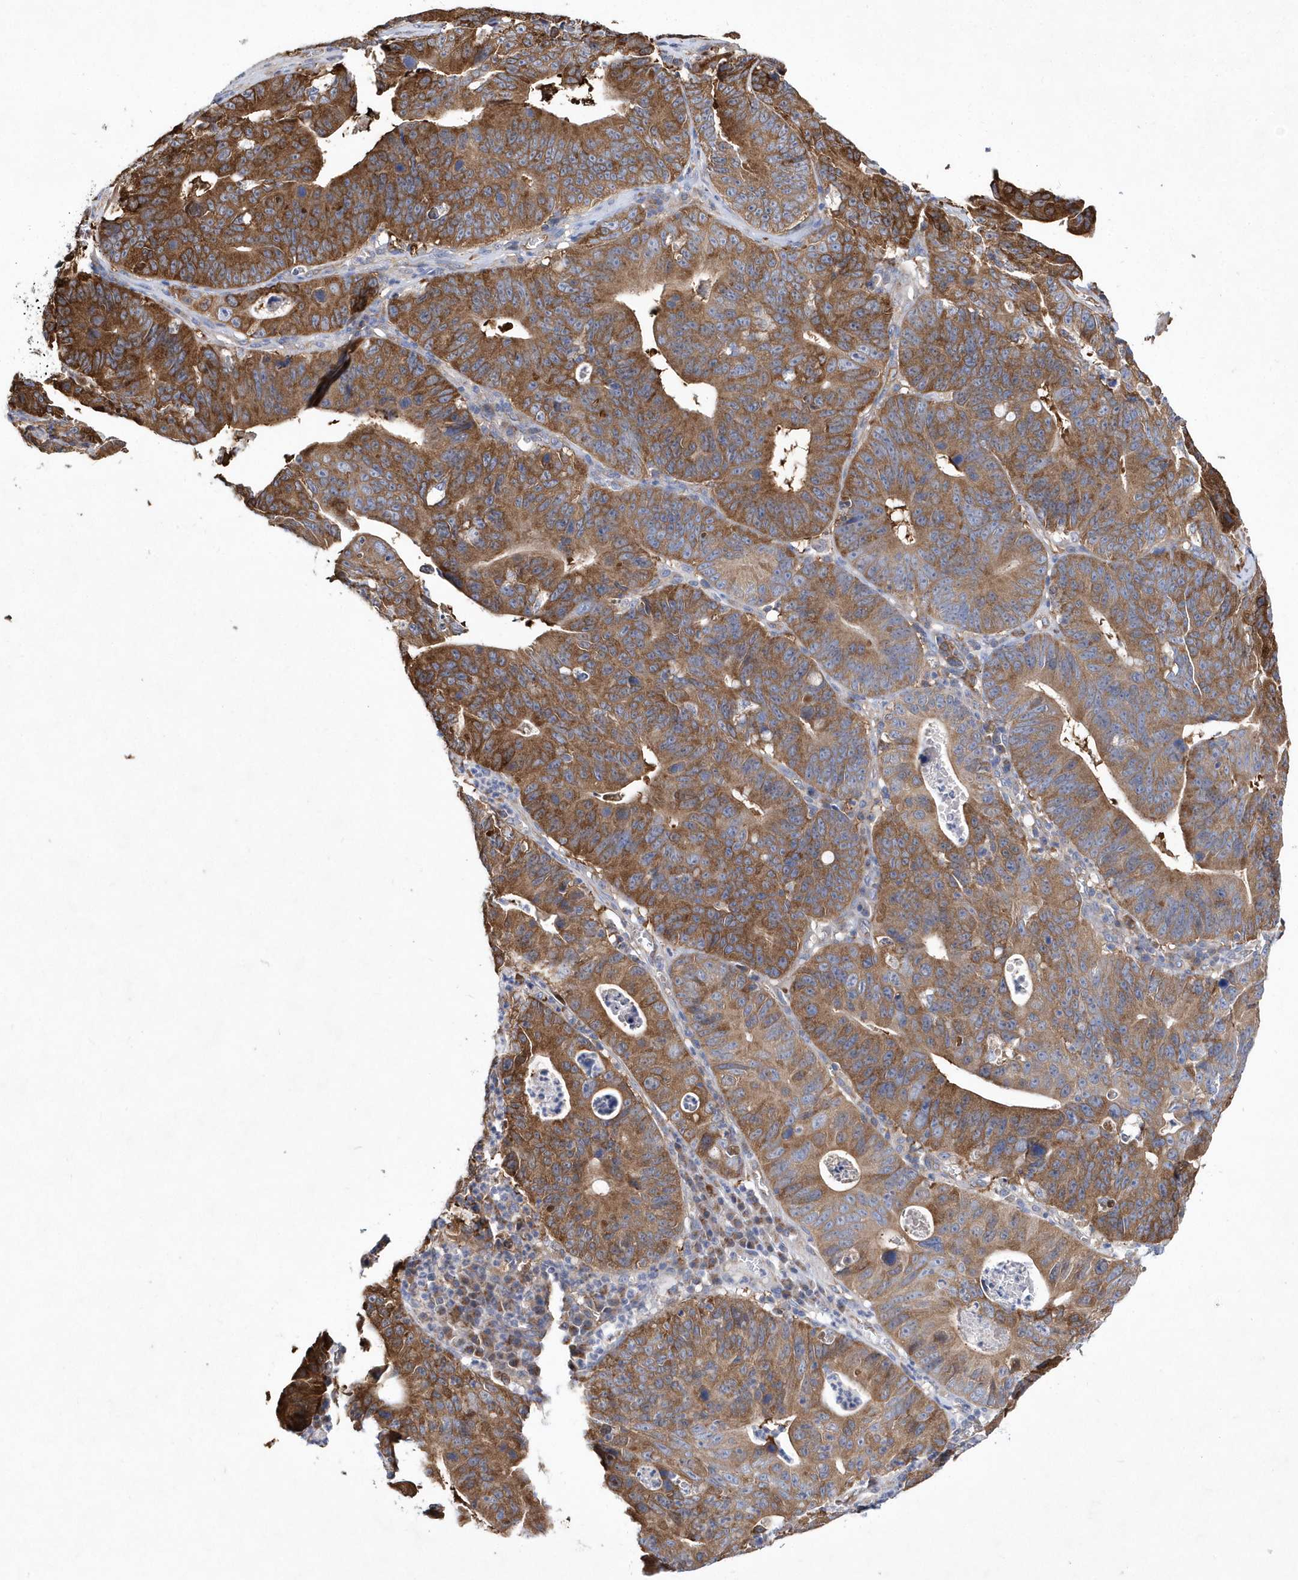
{"staining": {"intensity": "strong", "quantity": ">75%", "location": "cytoplasmic/membranous"}, "tissue": "stomach cancer", "cell_type": "Tumor cells", "image_type": "cancer", "snomed": [{"axis": "morphology", "description": "Adenocarcinoma, NOS"}, {"axis": "topography", "description": "Stomach"}], "caption": "Immunohistochemical staining of stomach adenocarcinoma shows strong cytoplasmic/membranous protein positivity in approximately >75% of tumor cells. The protein of interest is shown in brown color, while the nuclei are stained blue.", "gene": "JKAMP", "patient": {"sex": "male", "age": 59}}